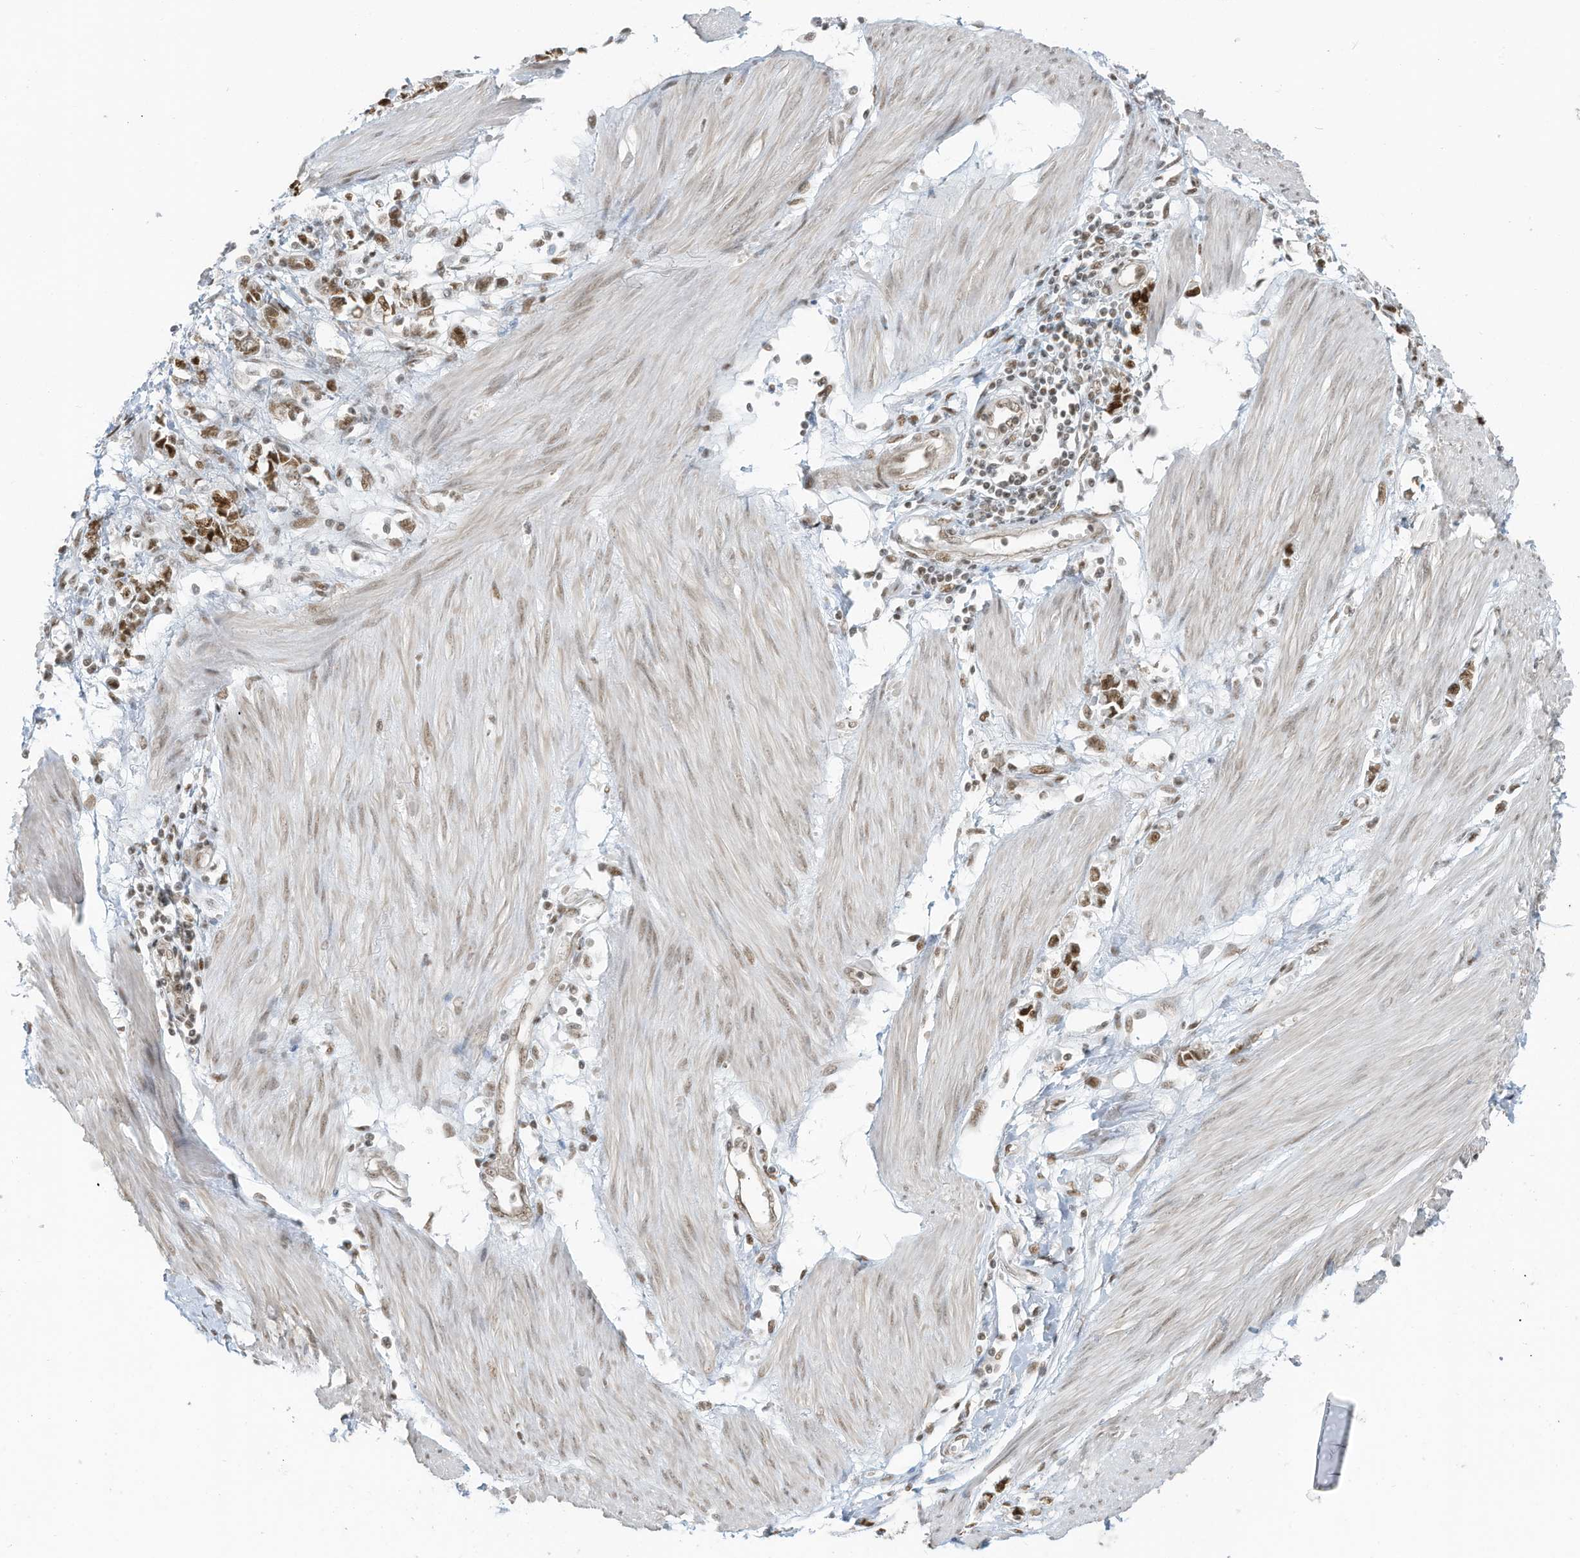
{"staining": {"intensity": "moderate", "quantity": ">75%", "location": "nuclear"}, "tissue": "stomach cancer", "cell_type": "Tumor cells", "image_type": "cancer", "snomed": [{"axis": "morphology", "description": "Adenocarcinoma, NOS"}, {"axis": "topography", "description": "Stomach"}], "caption": "Stomach adenocarcinoma stained for a protein (brown) exhibits moderate nuclear positive positivity in about >75% of tumor cells.", "gene": "DBR1", "patient": {"sex": "female", "age": 76}}